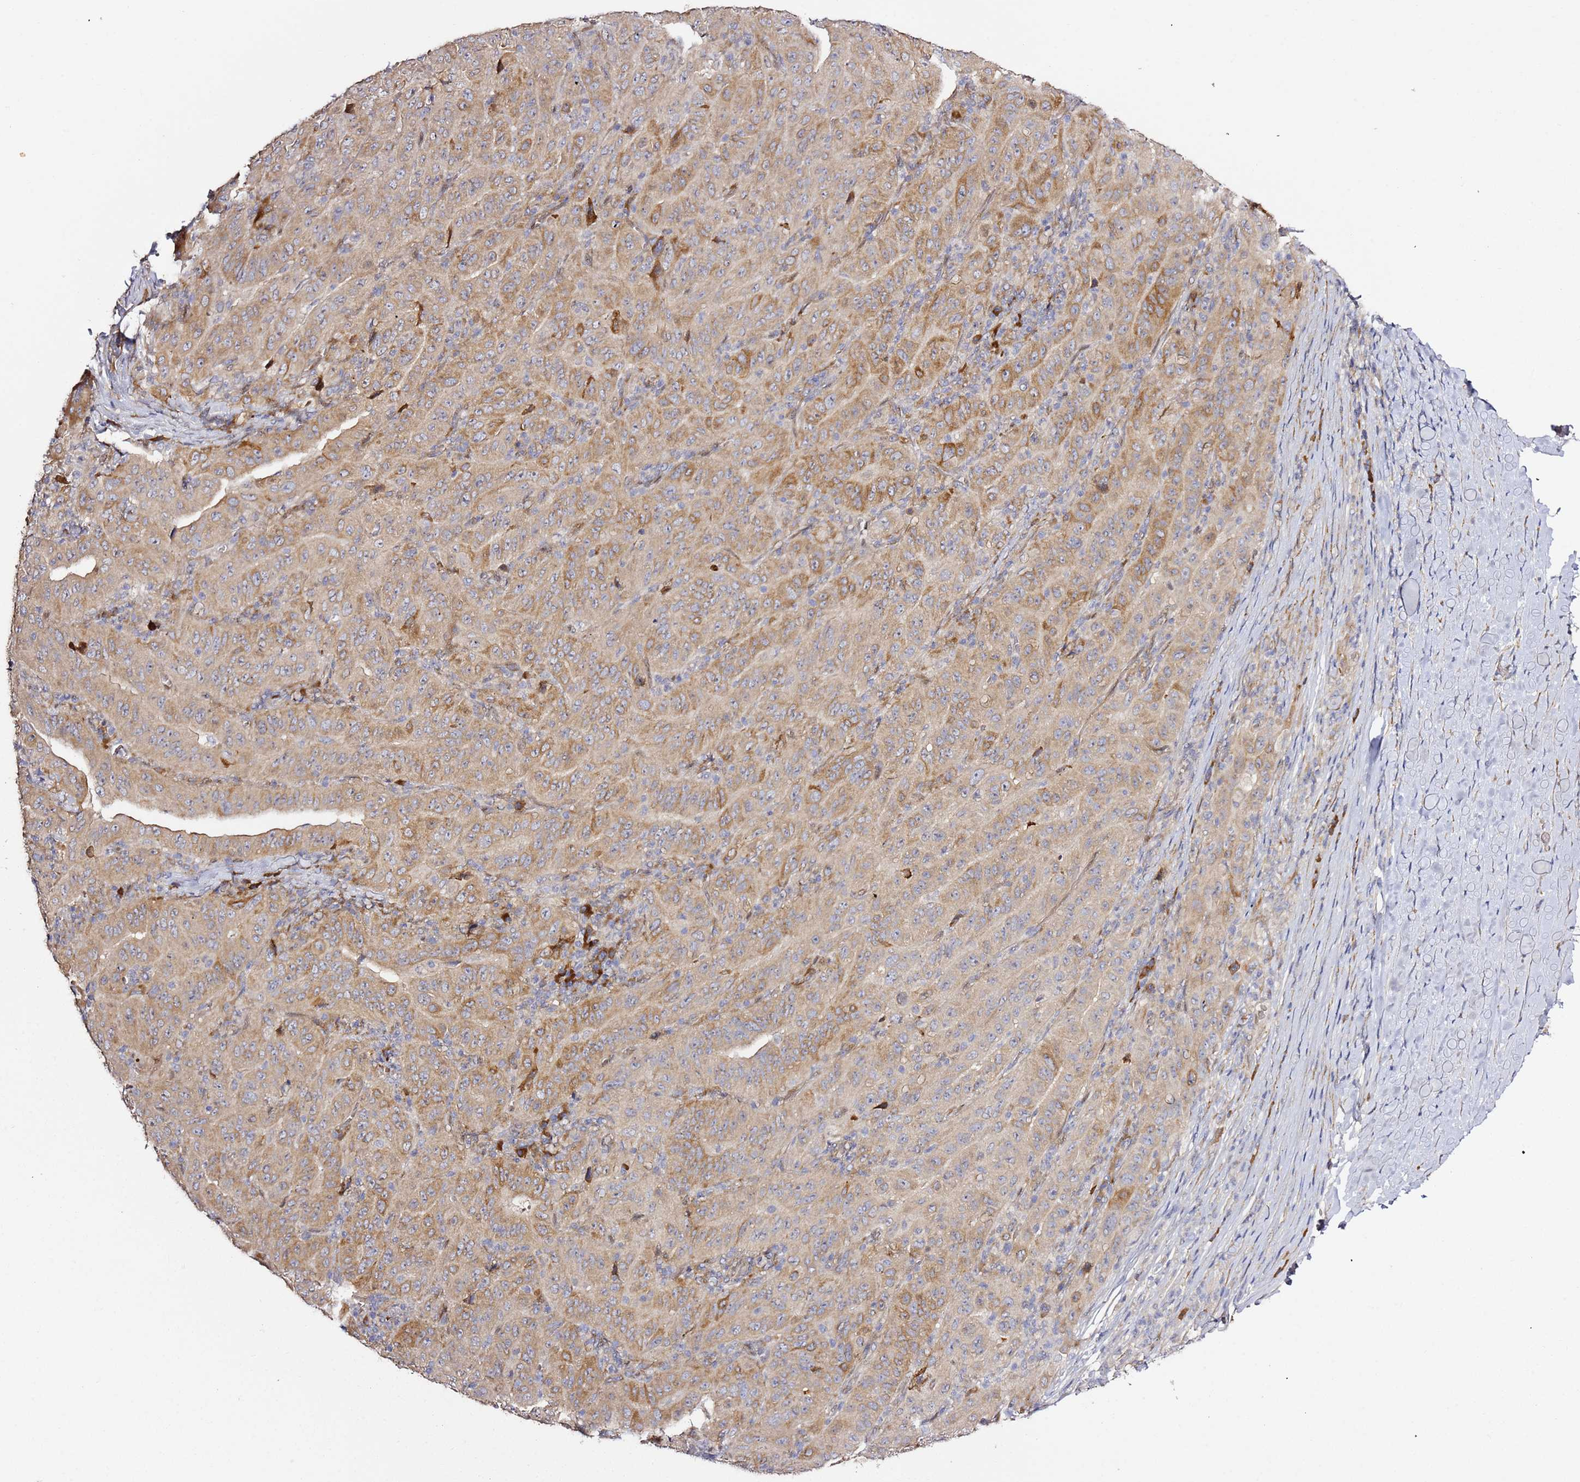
{"staining": {"intensity": "moderate", "quantity": ">75%", "location": "cytoplasmic/membranous"}, "tissue": "pancreatic cancer", "cell_type": "Tumor cells", "image_type": "cancer", "snomed": [{"axis": "morphology", "description": "Adenocarcinoma, NOS"}, {"axis": "topography", "description": "Pancreas"}], "caption": "IHC (DAB (3,3'-diaminobenzidine)) staining of human adenocarcinoma (pancreatic) demonstrates moderate cytoplasmic/membranous protein expression in approximately >75% of tumor cells. The staining is performed using DAB brown chromogen to label protein expression. The nuclei are counter-stained blue using hematoxylin.", "gene": "HSD17B7", "patient": {"sex": "male", "age": 63}}